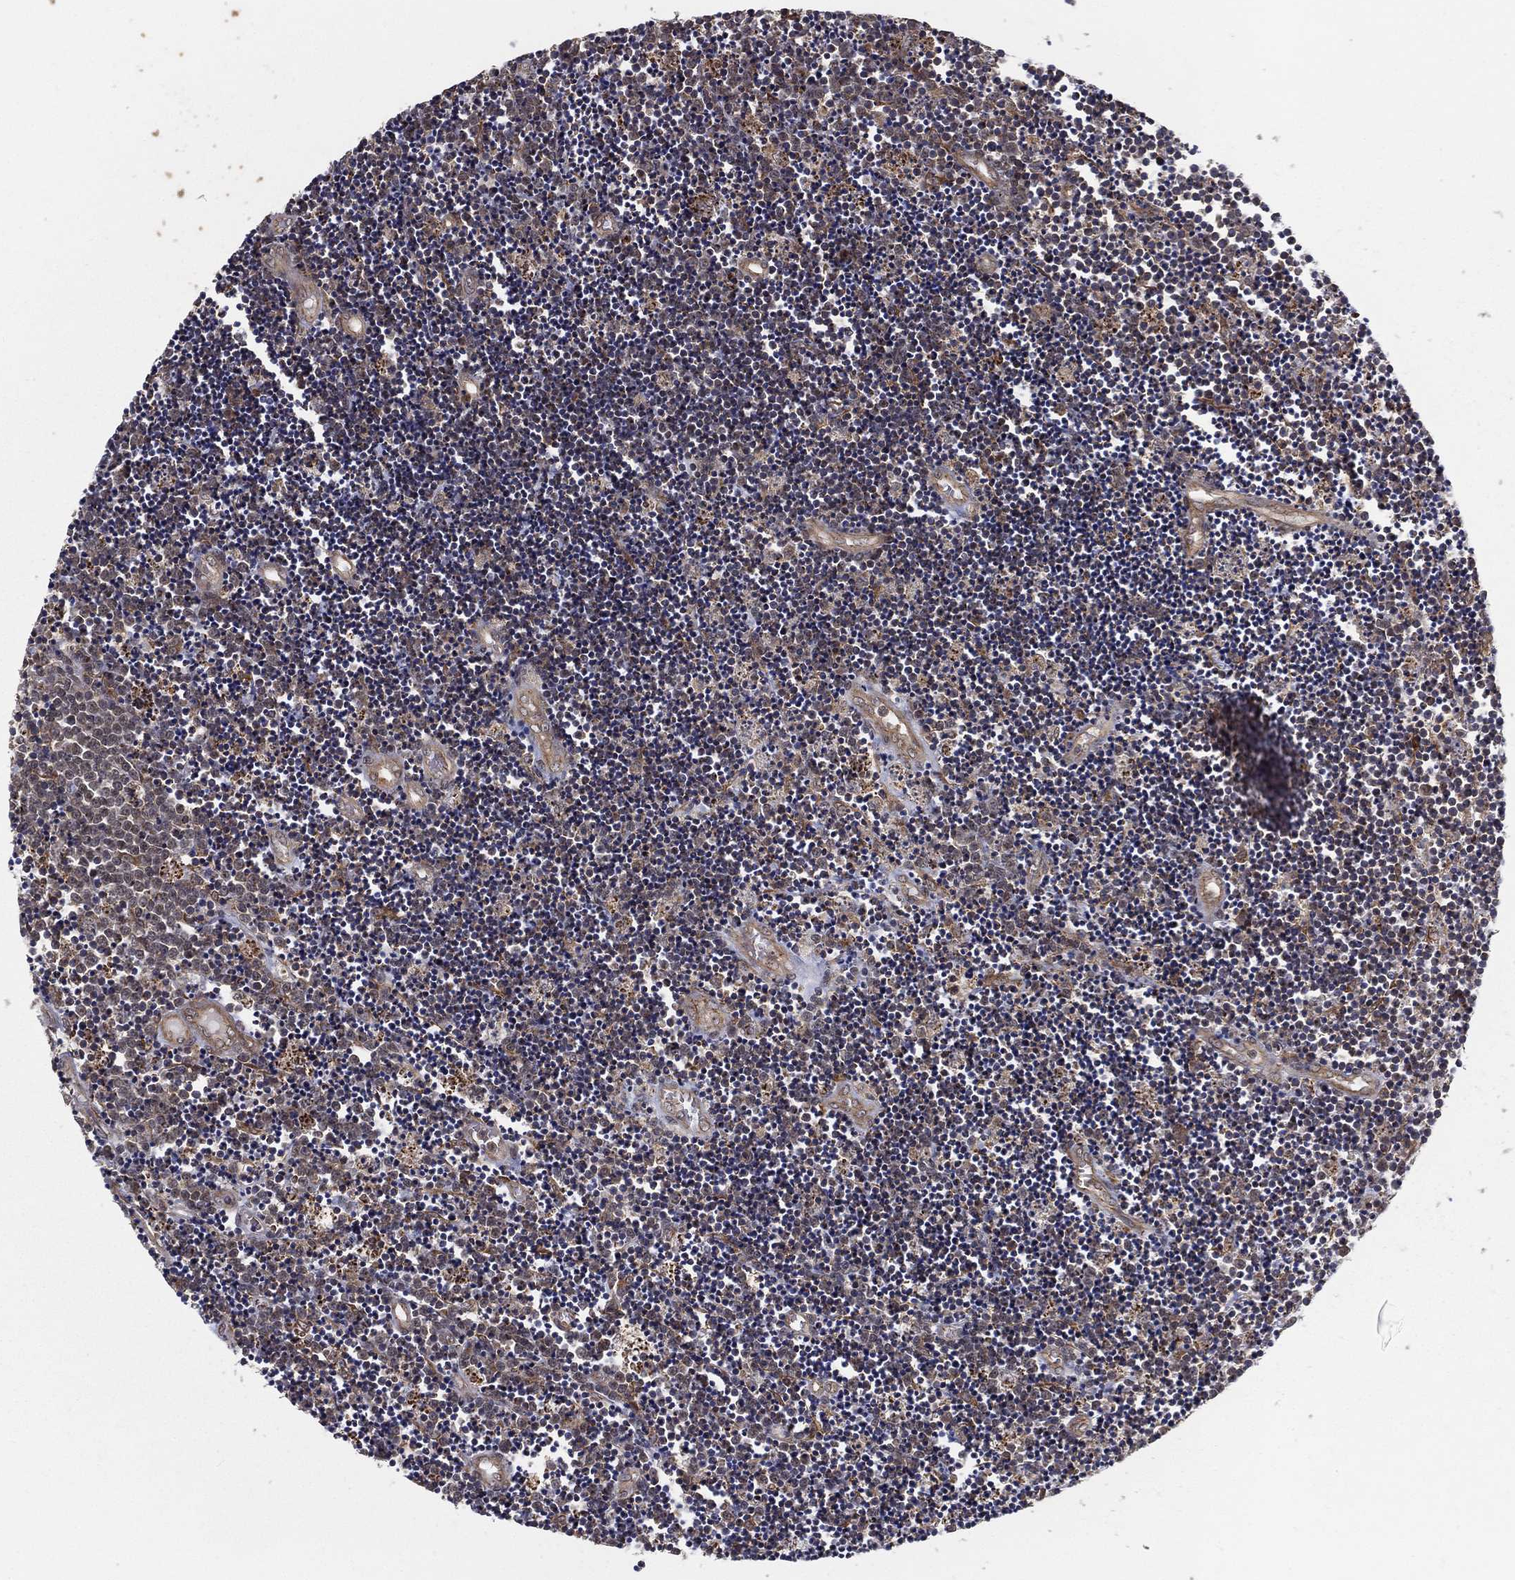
{"staining": {"intensity": "negative", "quantity": "none", "location": "none"}, "tissue": "lymphoma", "cell_type": "Tumor cells", "image_type": "cancer", "snomed": [{"axis": "morphology", "description": "Malignant lymphoma, non-Hodgkin's type, Low grade"}, {"axis": "topography", "description": "Brain"}], "caption": "Malignant lymphoma, non-Hodgkin's type (low-grade) was stained to show a protein in brown. There is no significant positivity in tumor cells.", "gene": "UACA", "patient": {"sex": "female", "age": 66}}